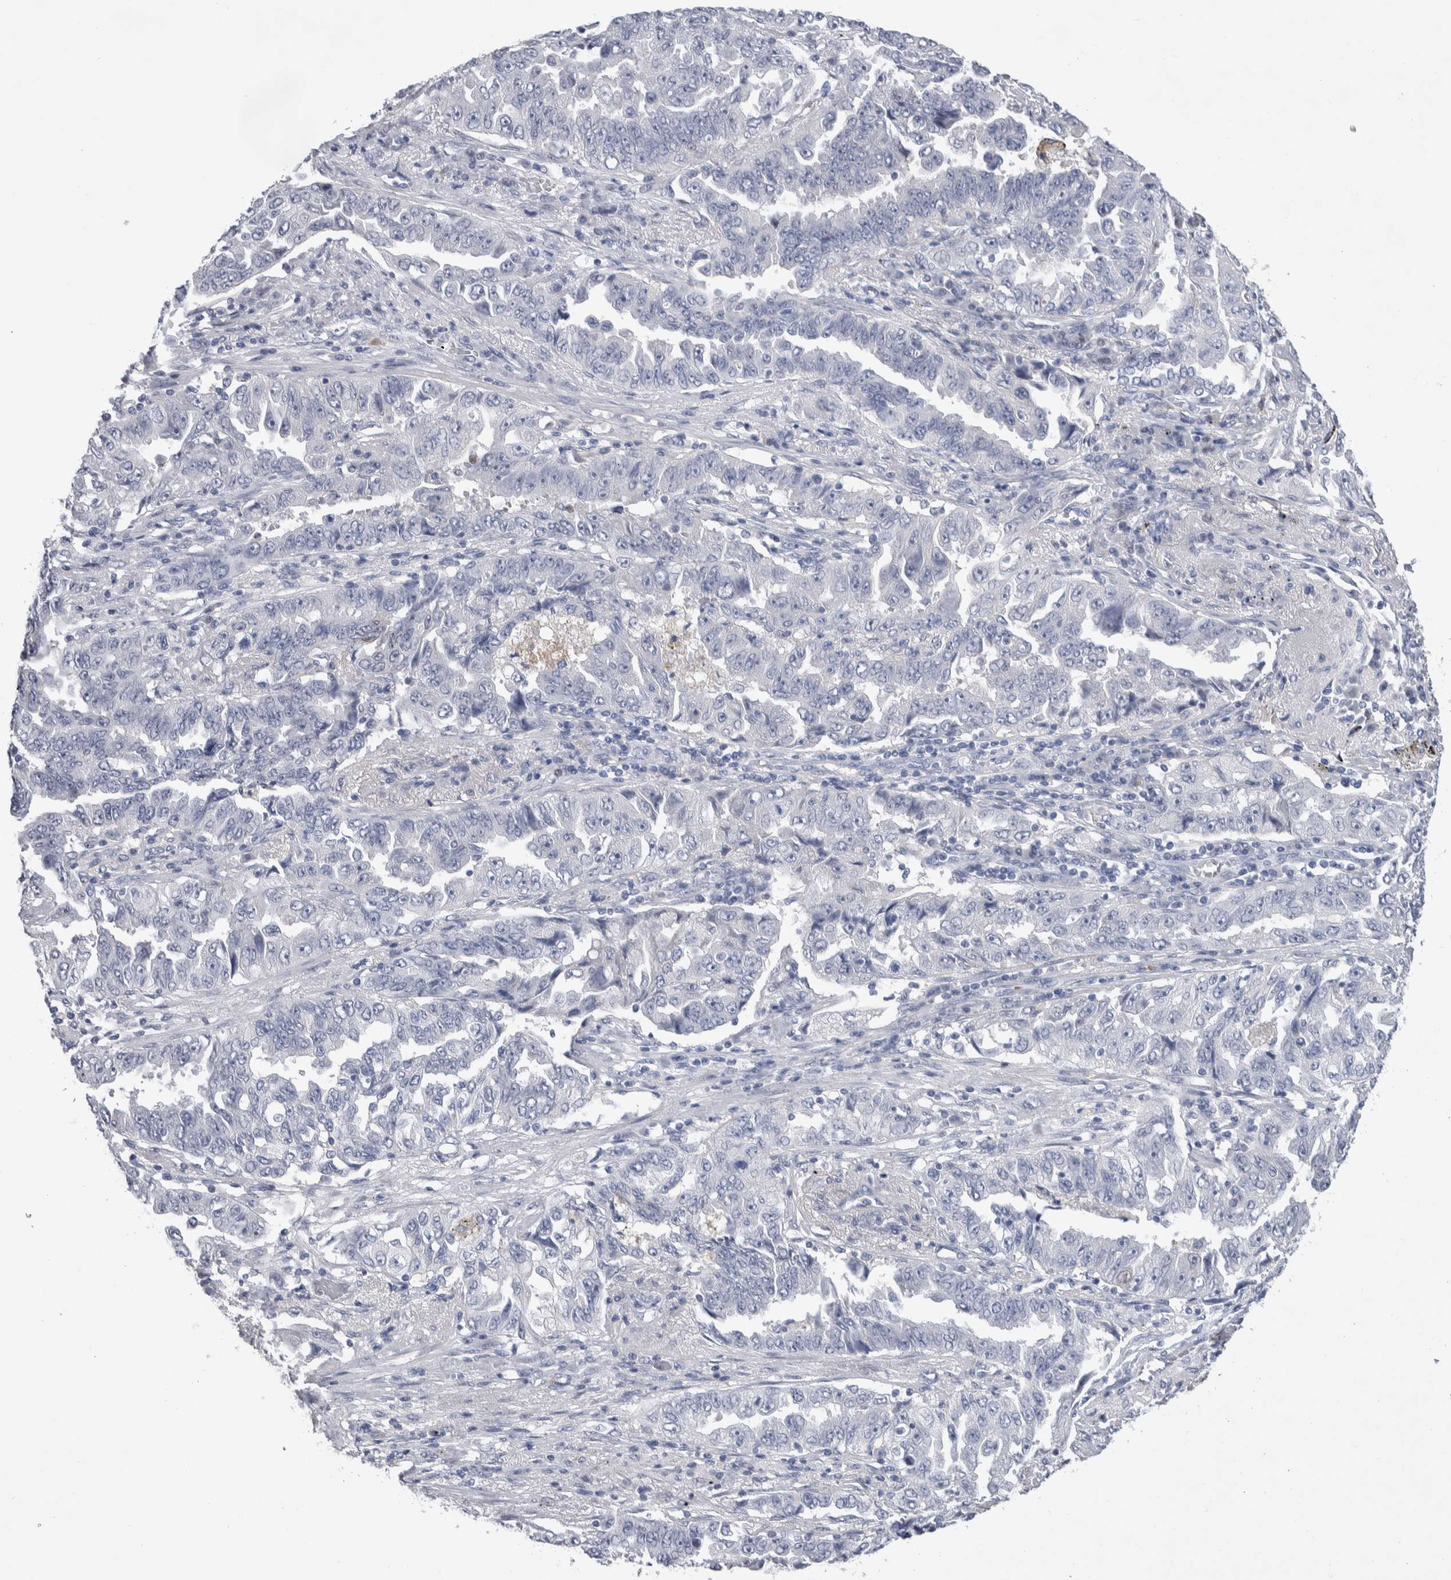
{"staining": {"intensity": "negative", "quantity": "none", "location": "none"}, "tissue": "lung cancer", "cell_type": "Tumor cells", "image_type": "cancer", "snomed": [{"axis": "morphology", "description": "Adenocarcinoma, NOS"}, {"axis": "topography", "description": "Lung"}], "caption": "Lung adenocarcinoma was stained to show a protein in brown. There is no significant expression in tumor cells.", "gene": "LURAP1L", "patient": {"sex": "female", "age": 51}}